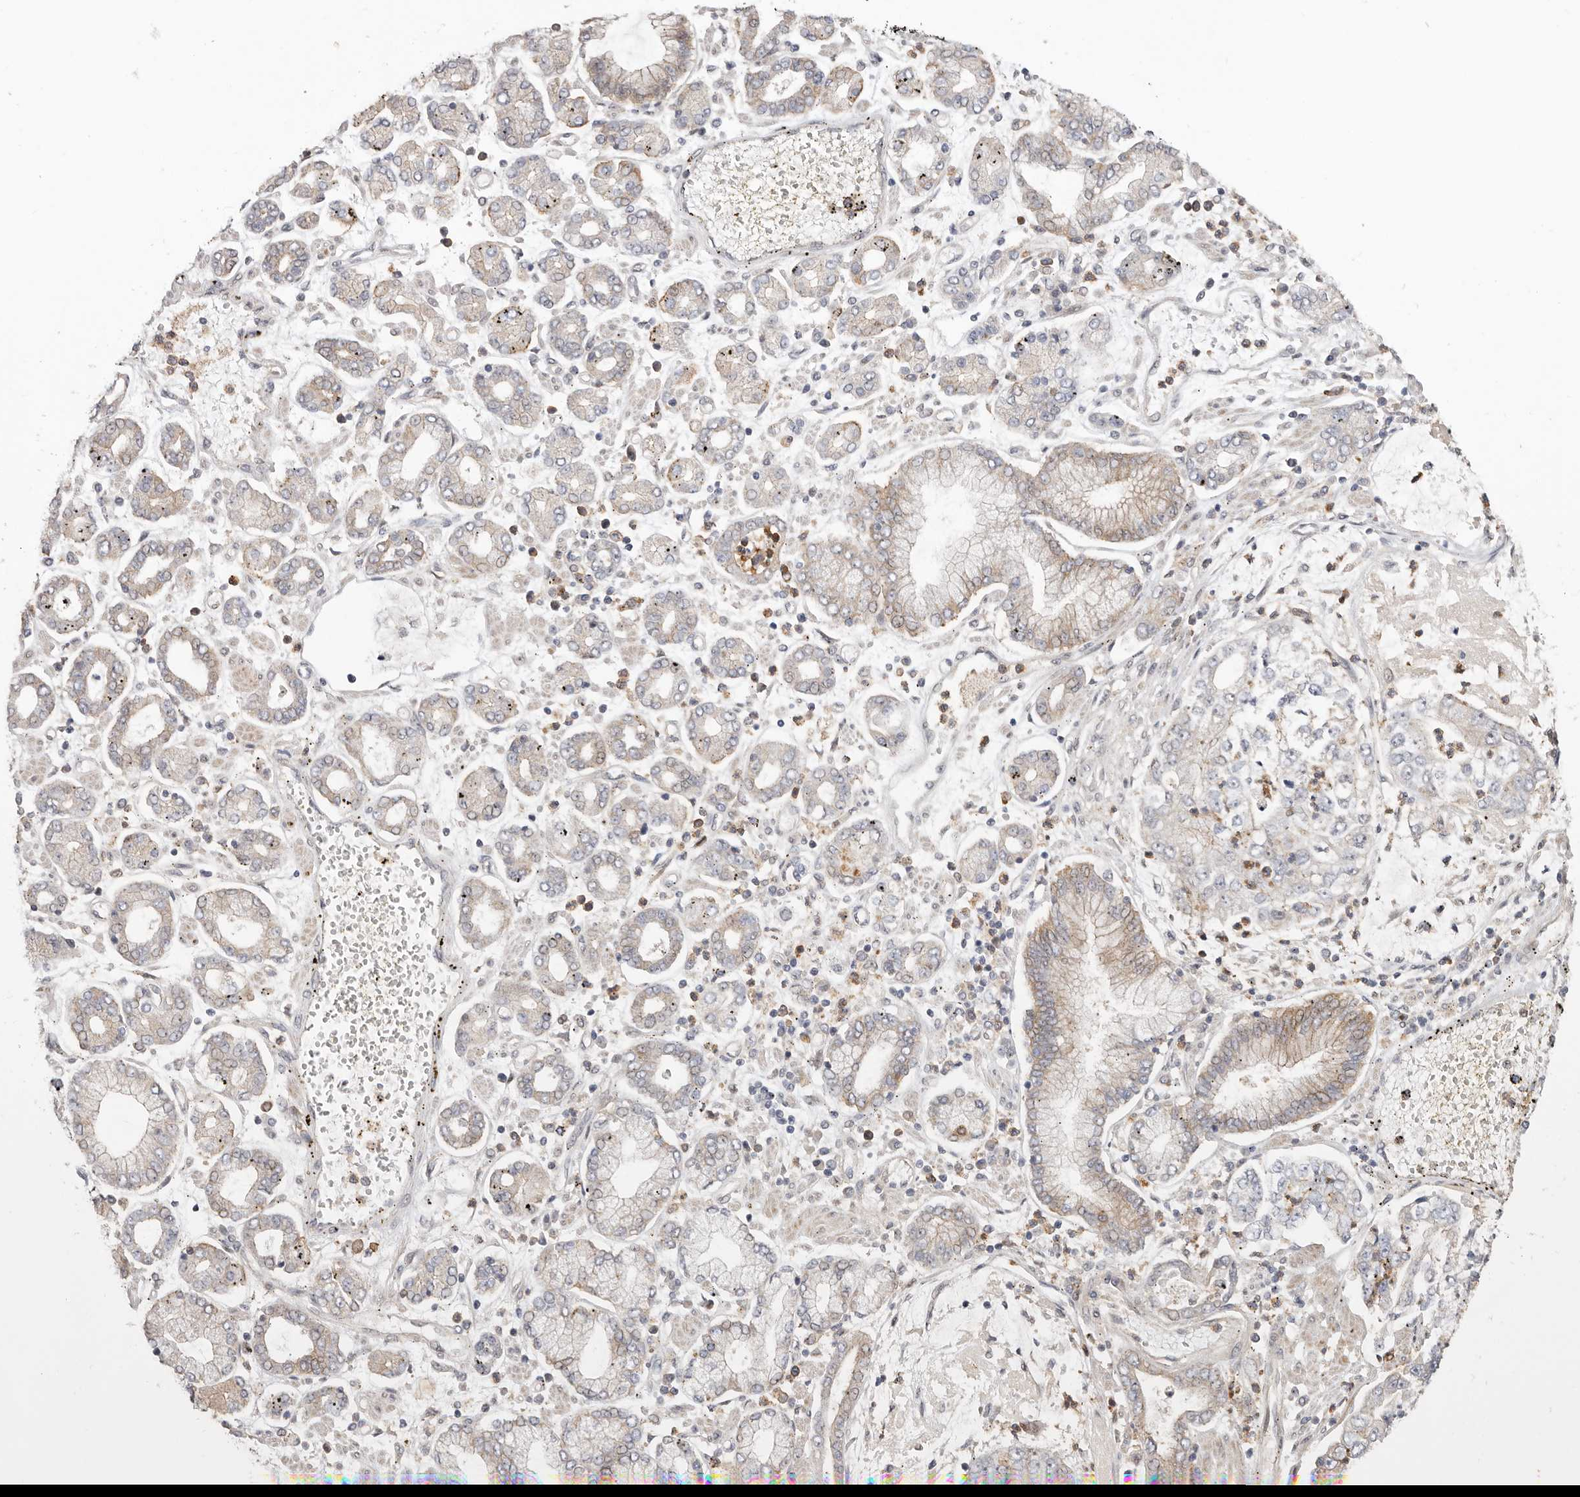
{"staining": {"intensity": "weak", "quantity": "<25%", "location": "cytoplasmic/membranous"}, "tissue": "stomach cancer", "cell_type": "Tumor cells", "image_type": "cancer", "snomed": [{"axis": "morphology", "description": "Adenocarcinoma, NOS"}, {"axis": "topography", "description": "Stomach"}], "caption": "IHC image of neoplastic tissue: stomach cancer (adenocarcinoma) stained with DAB reveals no significant protein positivity in tumor cells. Nuclei are stained in blue.", "gene": "MSRB2", "patient": {"sex": "male", "age": 76}}